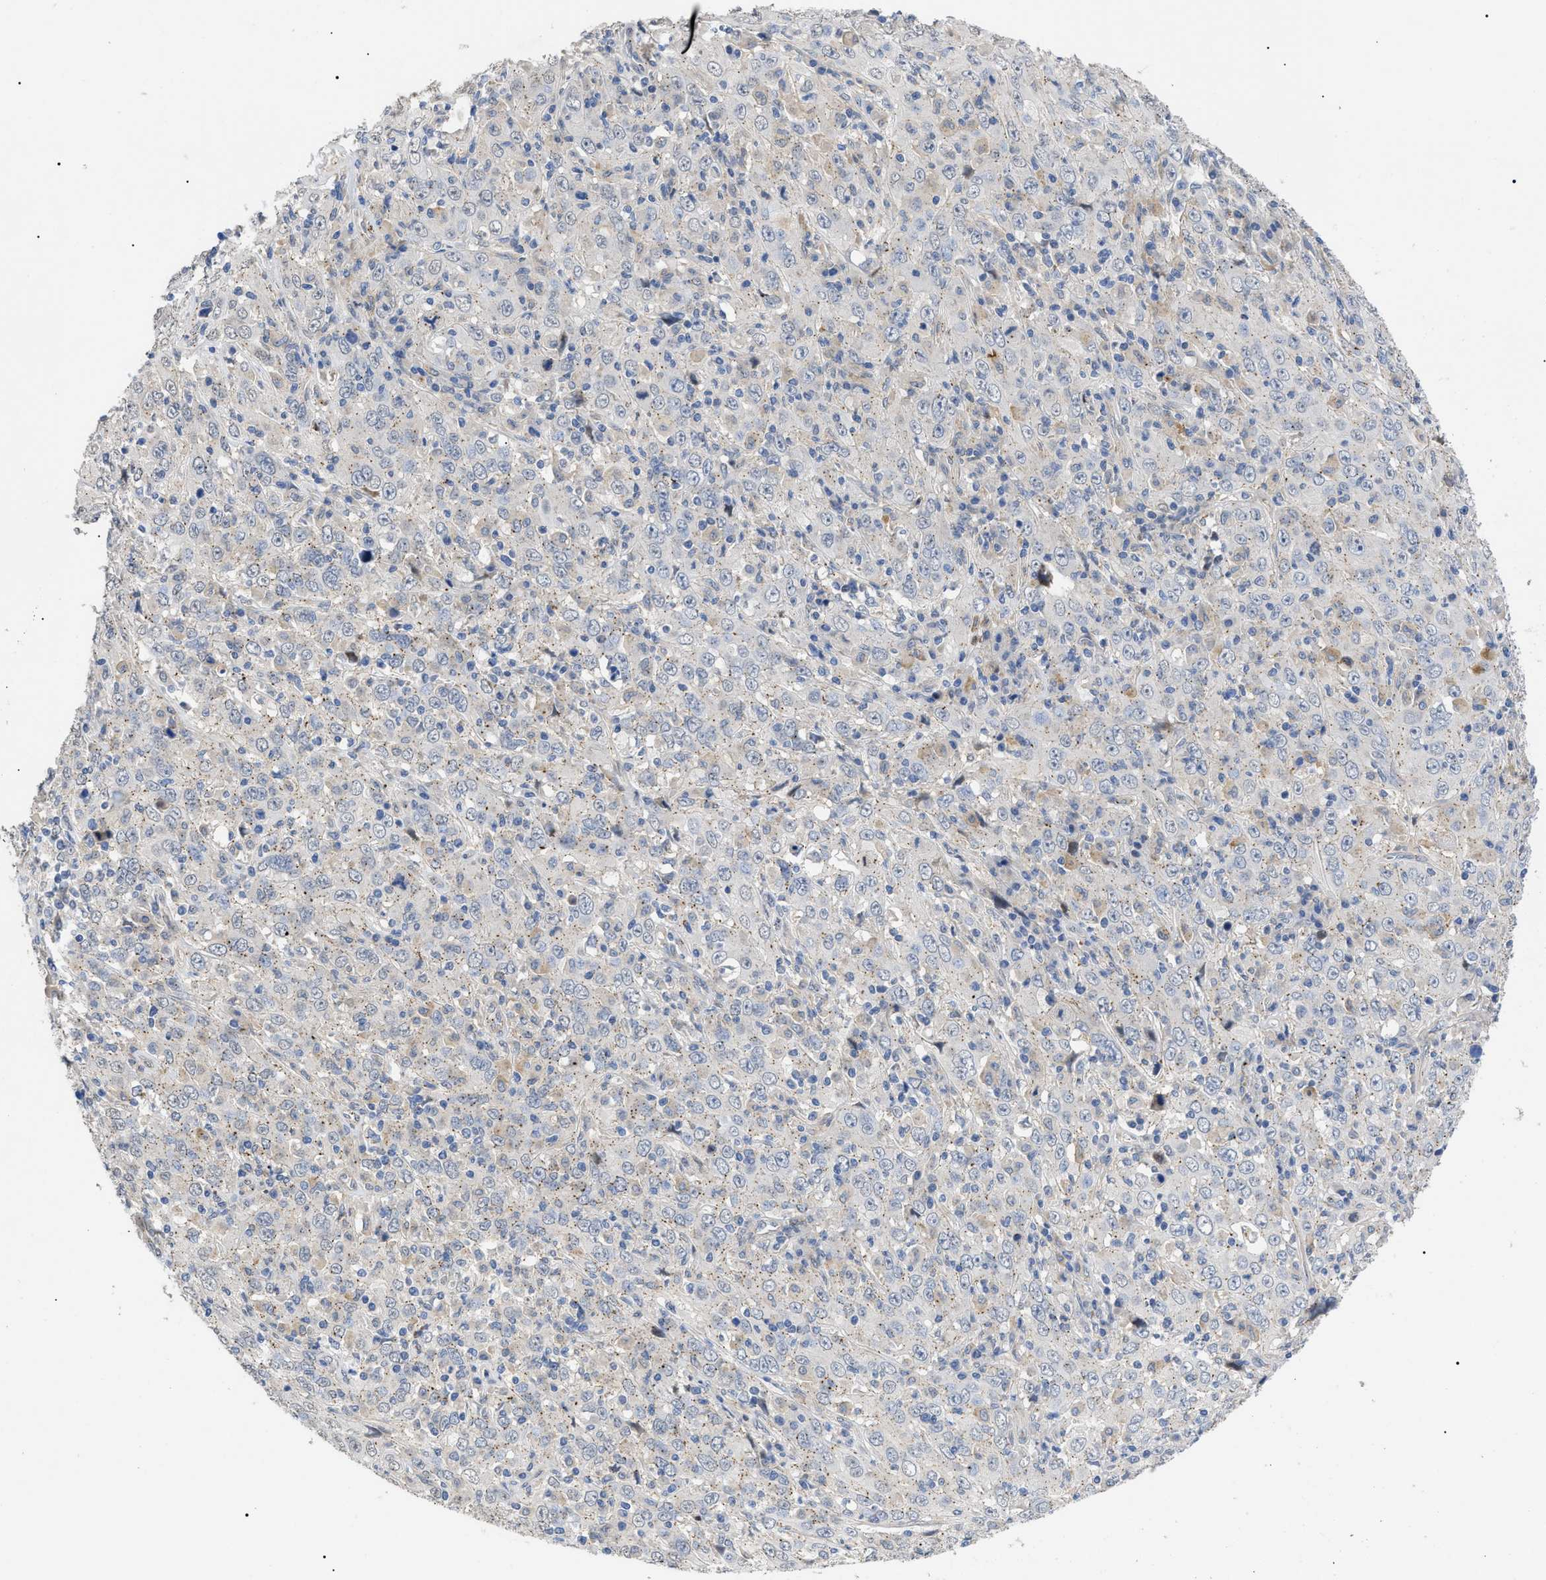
{"staining": {"intensity": "negative", "quantity": "none", "location": "none"}, "tissue": "cervical cancer", "cell_type": "Tumor cells", "image_type": "cancer", "snomed": [{"axis": "morphology", "description": "Squamous cell carcinoma, NOS"}, {"axis": "topography", "description": "Cervix"}], "caption": "IHC histopathology image of neoplastic tissue: squamous cell carcinoma (cervical) stained with DAB (3,3'-diaminobenzidine) displays no significant protein staining in tumor cells. The staining was performed using DAB to visualize the protein expression in brown, while the nuclei were stained in blue with hematoxylin (Magnification: 20x).", "gene": "SFXN5", "patient": {"sex": "female", "age": 46}}